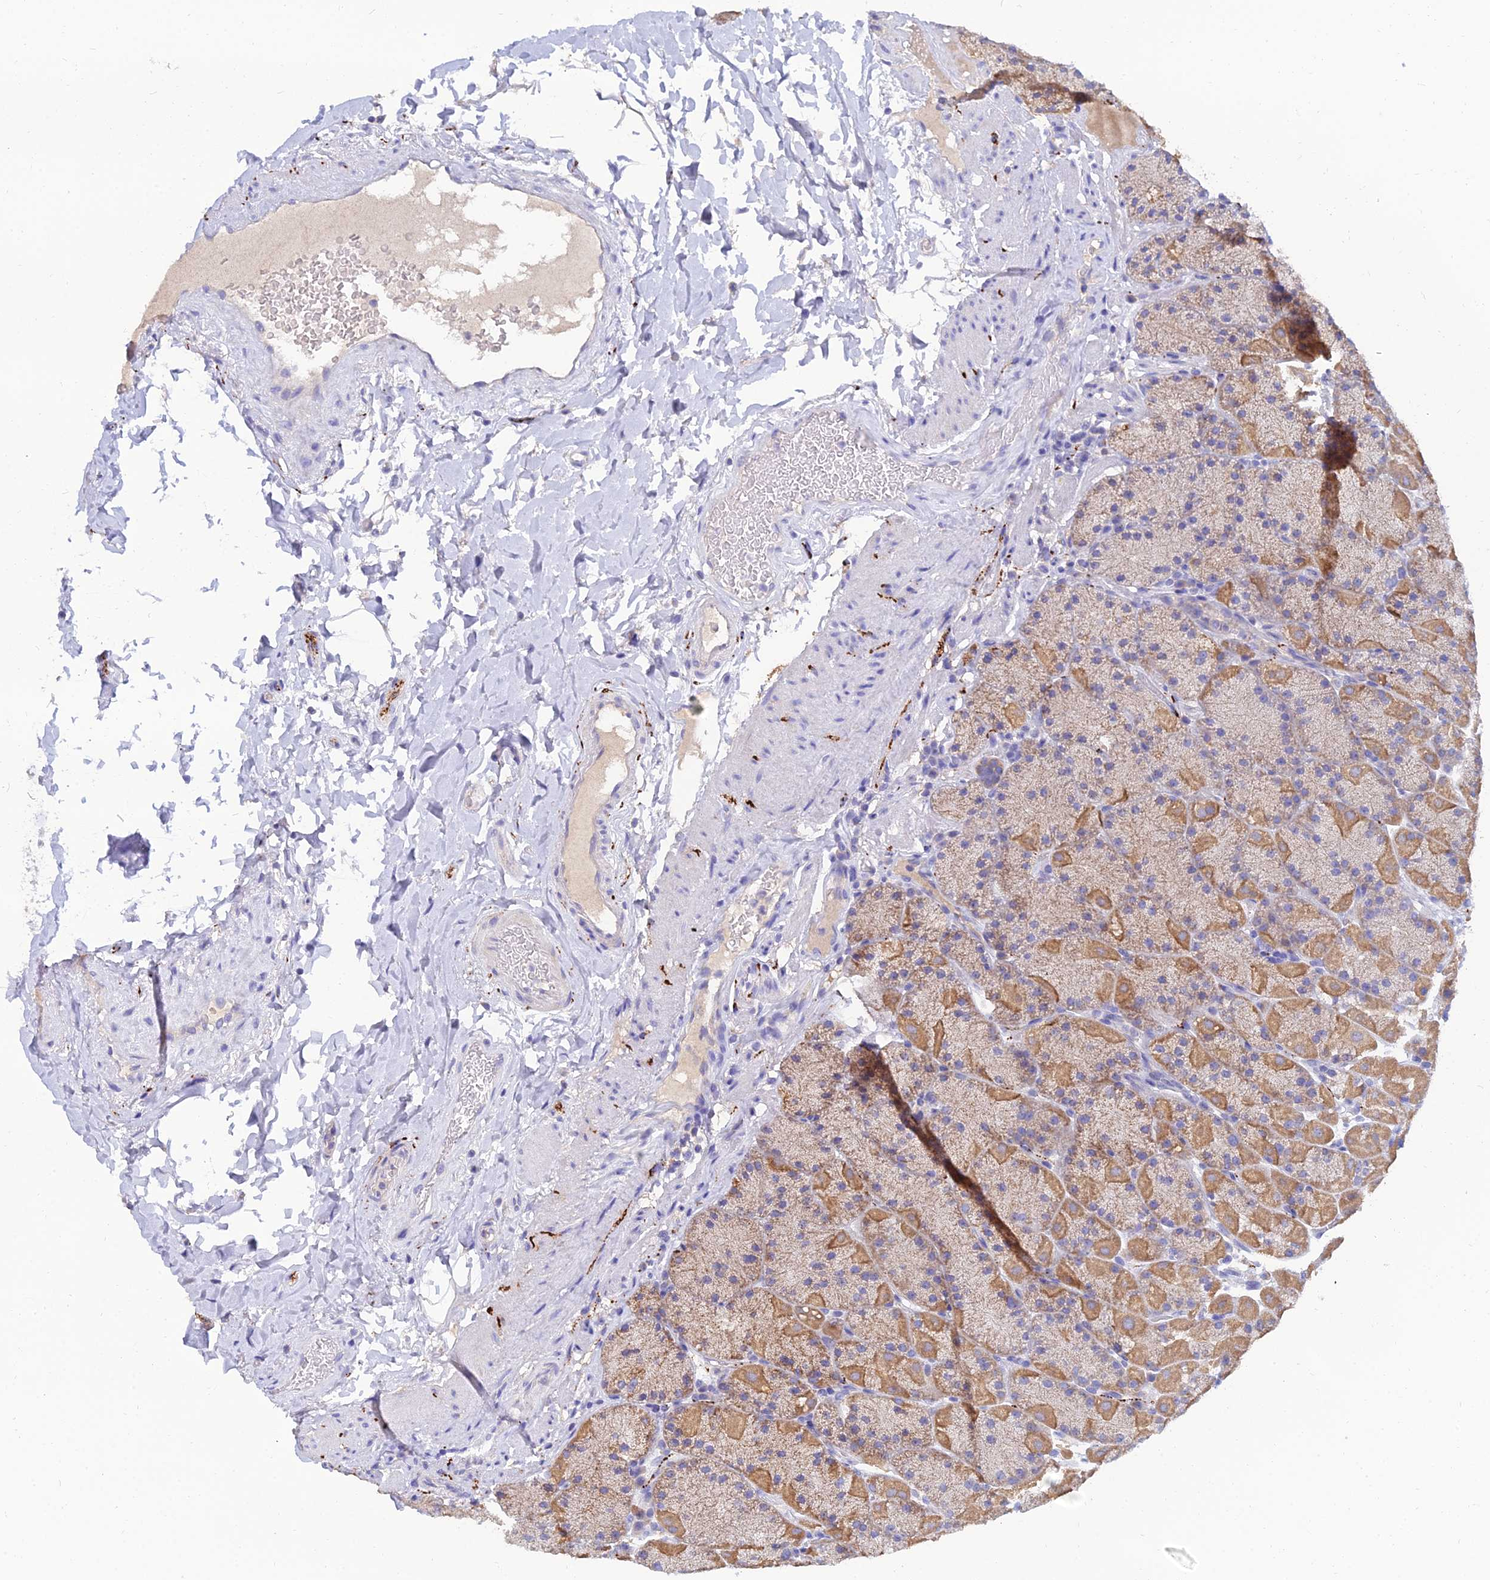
{"staining": {"intensity": "moderate", "quantity": ">75%", "location": "cytoplasmic/membranous"}, "tissue": "stomach", "cell_type": "Glandular cells", "image_type": "normal", "snomed": [{"axis": "morphology", "description": "Normal tissue, NOS"}, {"axis": "topography", "description": "Stomach, upper"}, {"axis": "topography", "description": "Stomach, lower"}], "caption": "Brown immunohistochemical staining in unremarkable human stomach exhibits moderate cytoplasmic/membranous expression in about >75% of glandular cells. (Brightfield microscopy of DAB IHC at high magnification).", "gene": "NPY", "patient": {"sex": "male", "age": 67}}